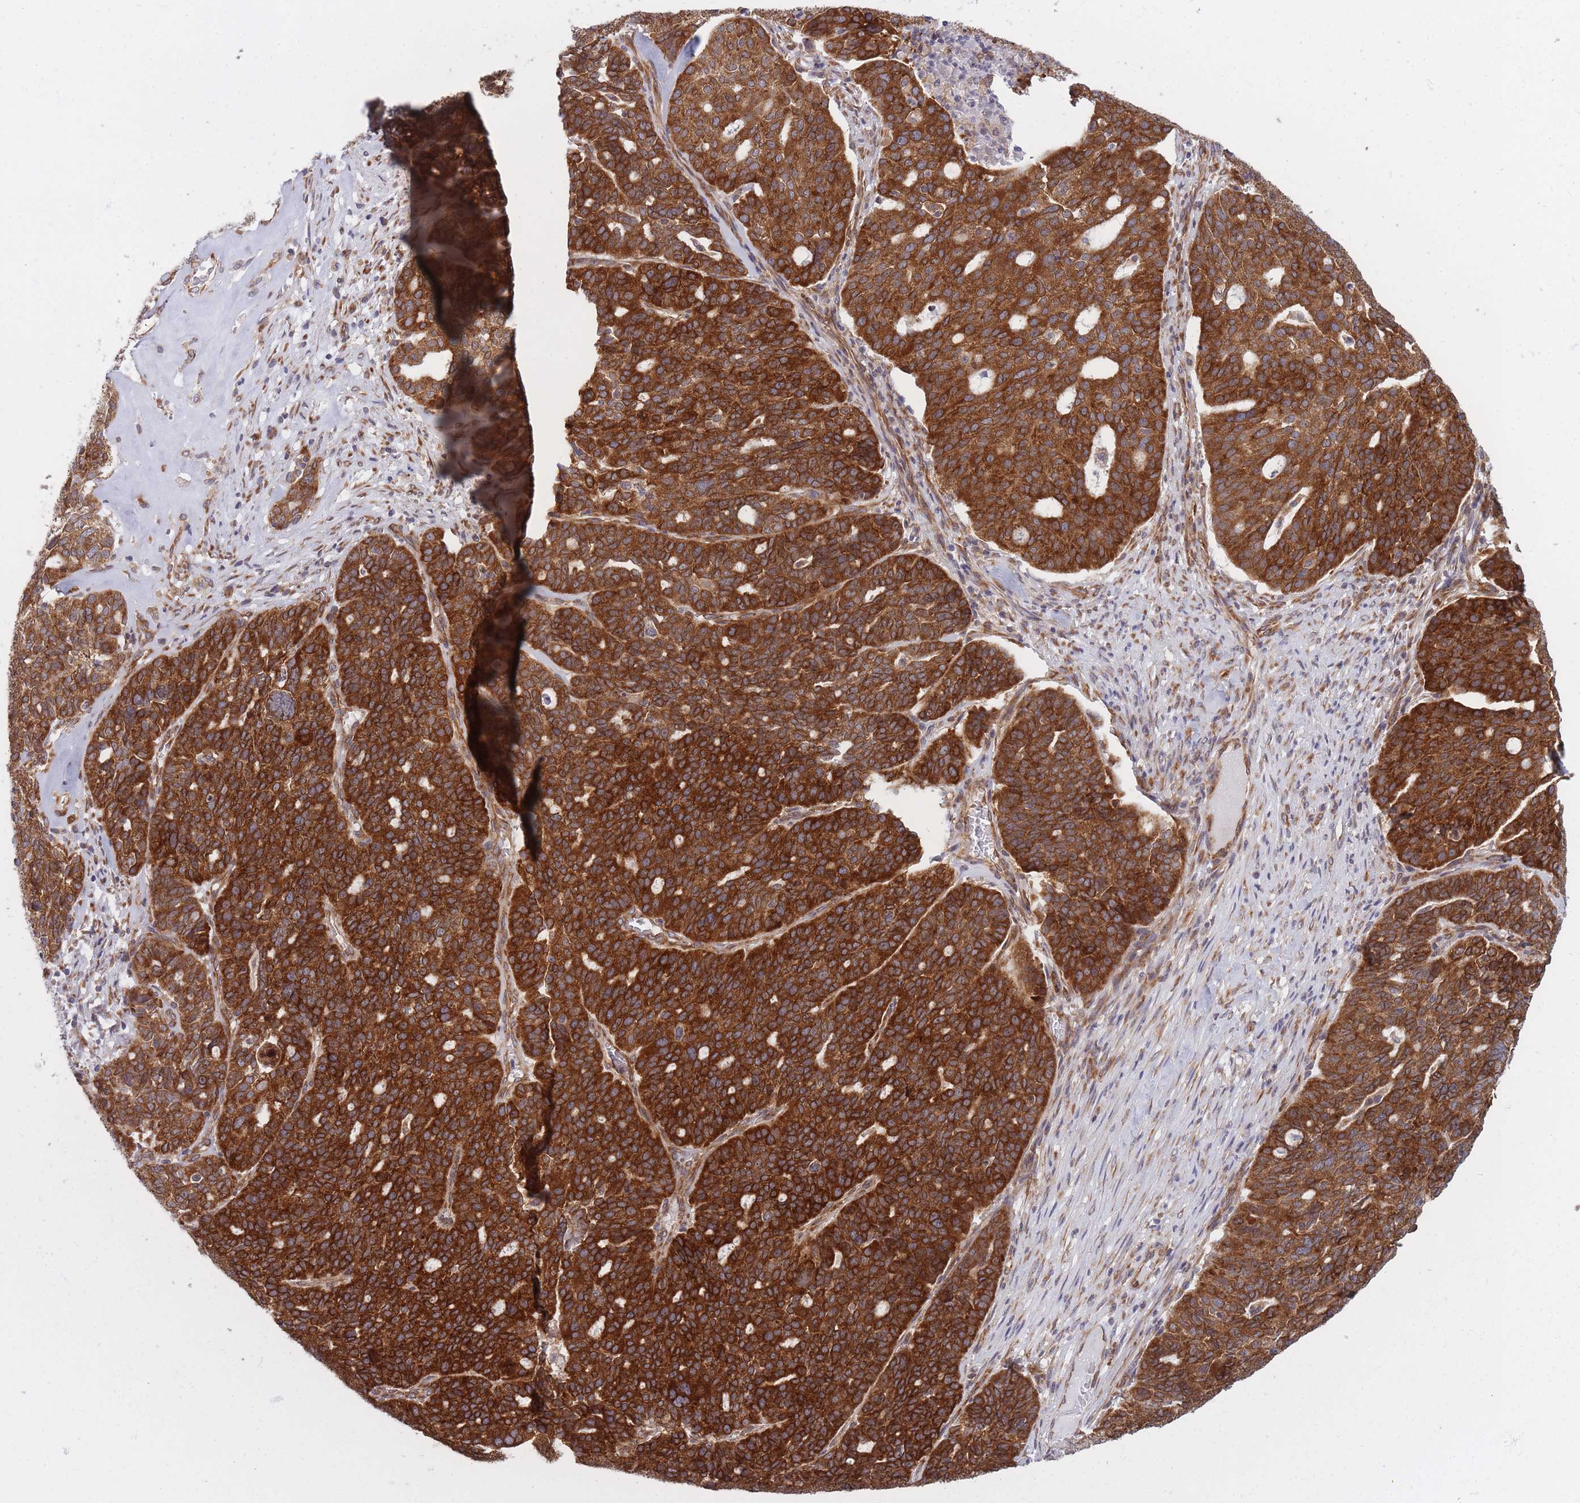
{"staining": {"intensity": "strong", "quantity": ">75%", "location": "cytoplasmic/membranous"}, "tissue": "ovarian cancer", "cell_type": "Tumor cells", "image_type": "cancer", "snomed": [{"axis": "morphology", "description": "Cystadenocarcinoma, serous, NOS"}, {"axis": "topography", "description": "Ovary"}], "caption": "This image demonstrates IHC staining of ovarian cancer, with high strong cytoplasmic/membranous expression in about >75% of tumor cells.", "gene": "CCDC124", "patient": {"sex": "female", "age": 59}}